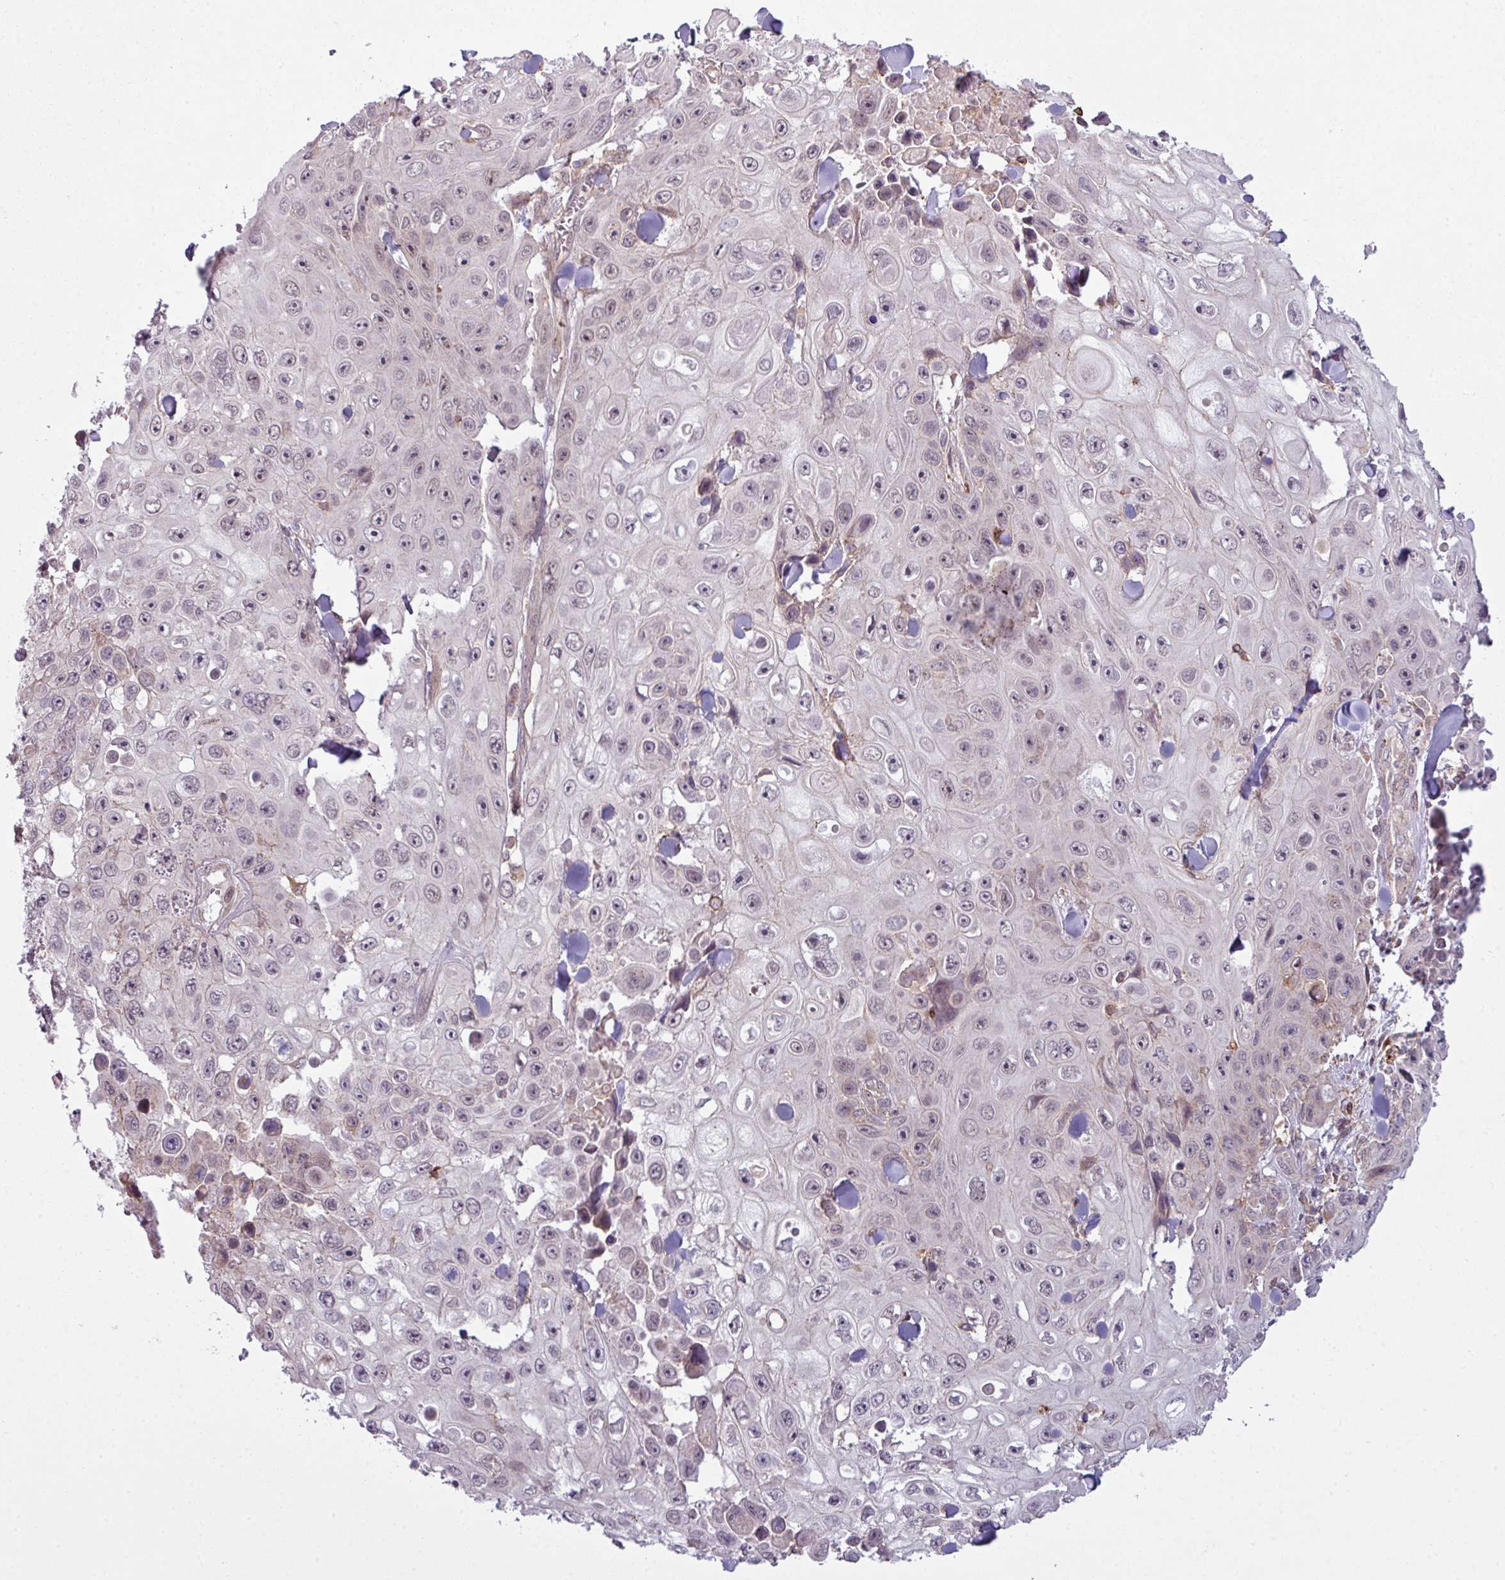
{"staining": {"intensity": "negative", "quantity": "none", "location": "none"}, "tissue": "skin cancer", "cell_type": "Tumor cells", "image_type": "cancer", "snomed": [{"axis": "morphology", "description": "Squamous cell carcinoma, NOS"}, {"axis": "topography", "description": "Skin"}], "caption": "Skin squamous cell carcinoma stained for a protein using immunohistochemistry (IHC) reveals no positivity tumor cells.", "gene": "ZC2HC1C", "patient": {"sex": "male", "age": 82}}